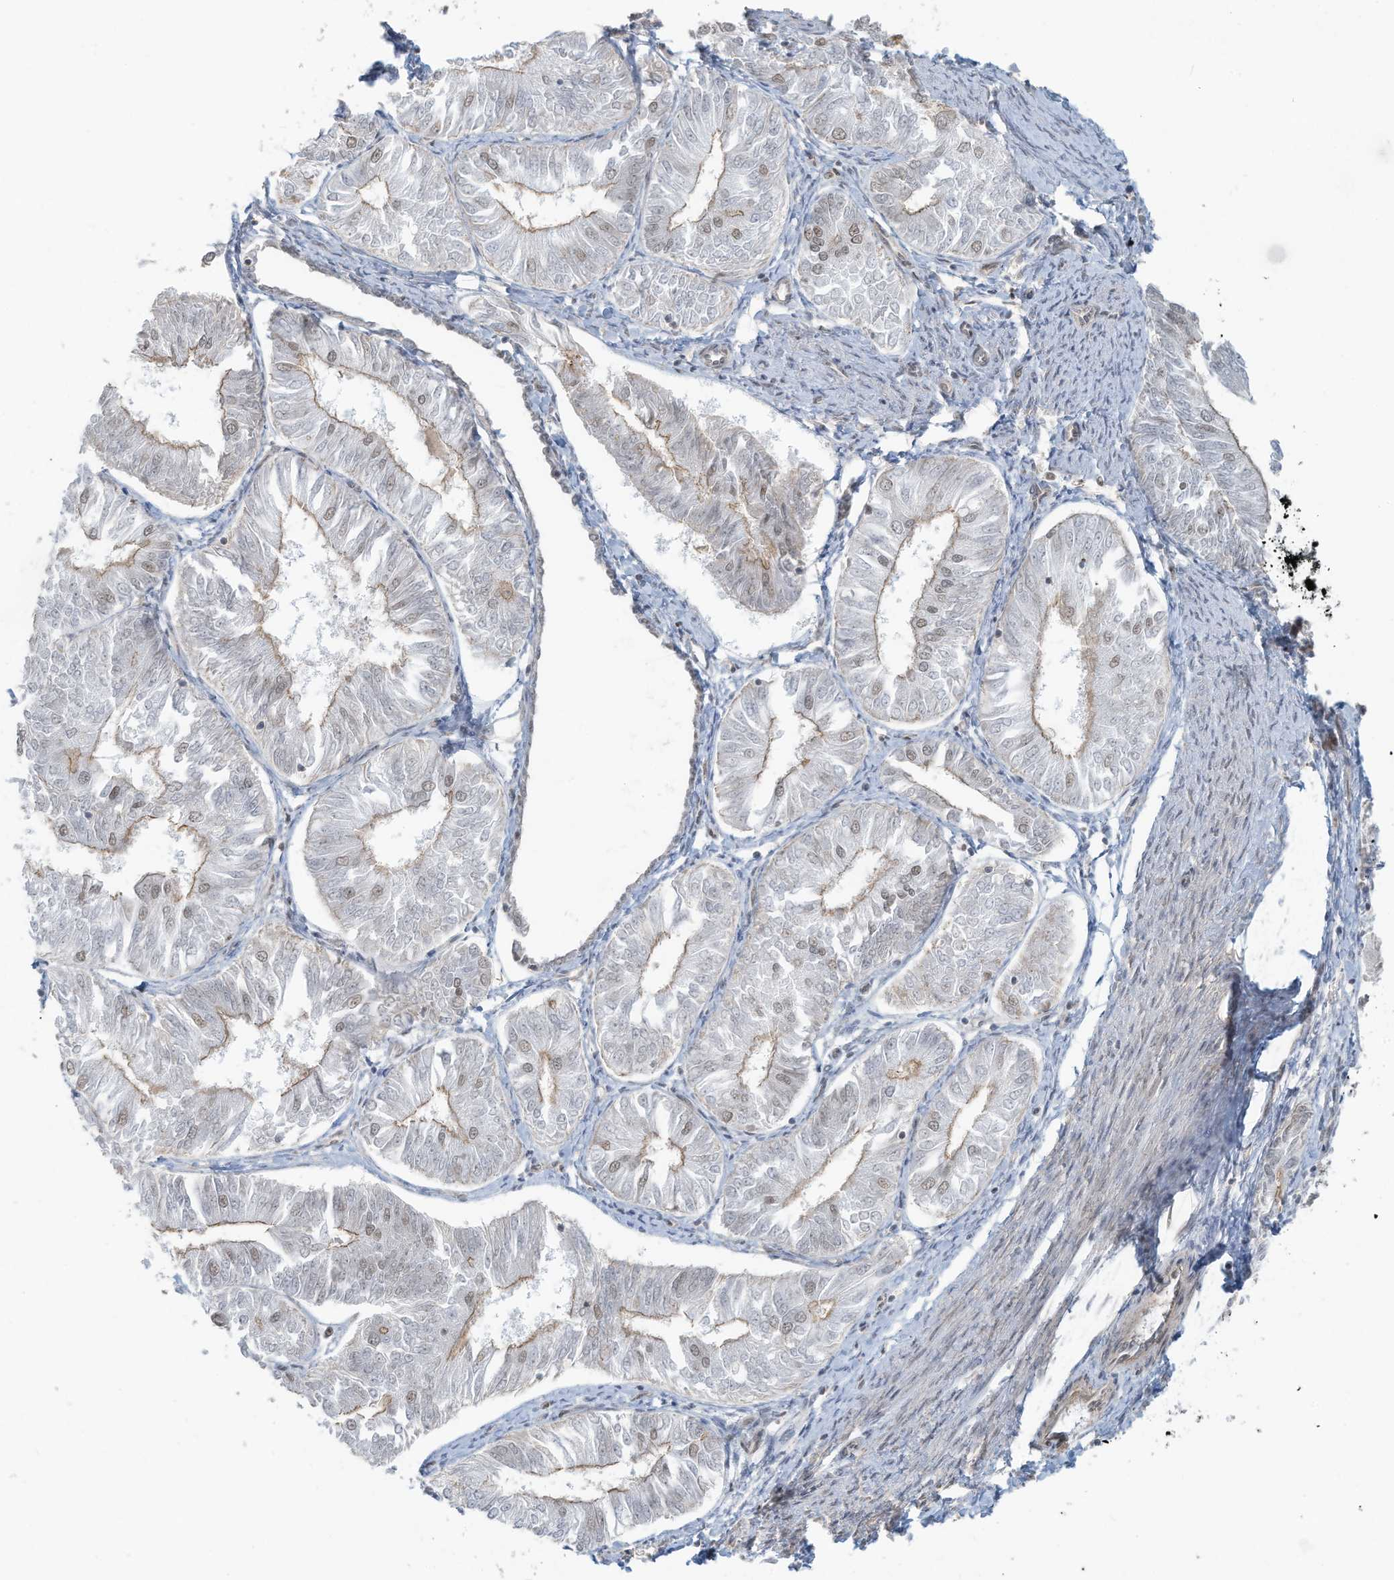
{"staining": {"intensity": "weak", "quantity": "25%-75%", "location": "cytoplasmic/membranous,nuclear"}, "tissue": "endometrial cancer", "cell_type": "Tumor cells", "image_type": "cancer", "snomed": [{"axis": "morphology", "description": "Adenocarcinoma, NOS"}, {"axis": "topography", "description": "Endometrium"}], "caption": "Immunohistochemical staining of endometrial cancer demonstrates weak cytoplasmic/membranous and nuclear protein expression in about 25%-75% of tumor cells.", "gene": "DBR1", "patient": {"sex": "female", "age": 58}}